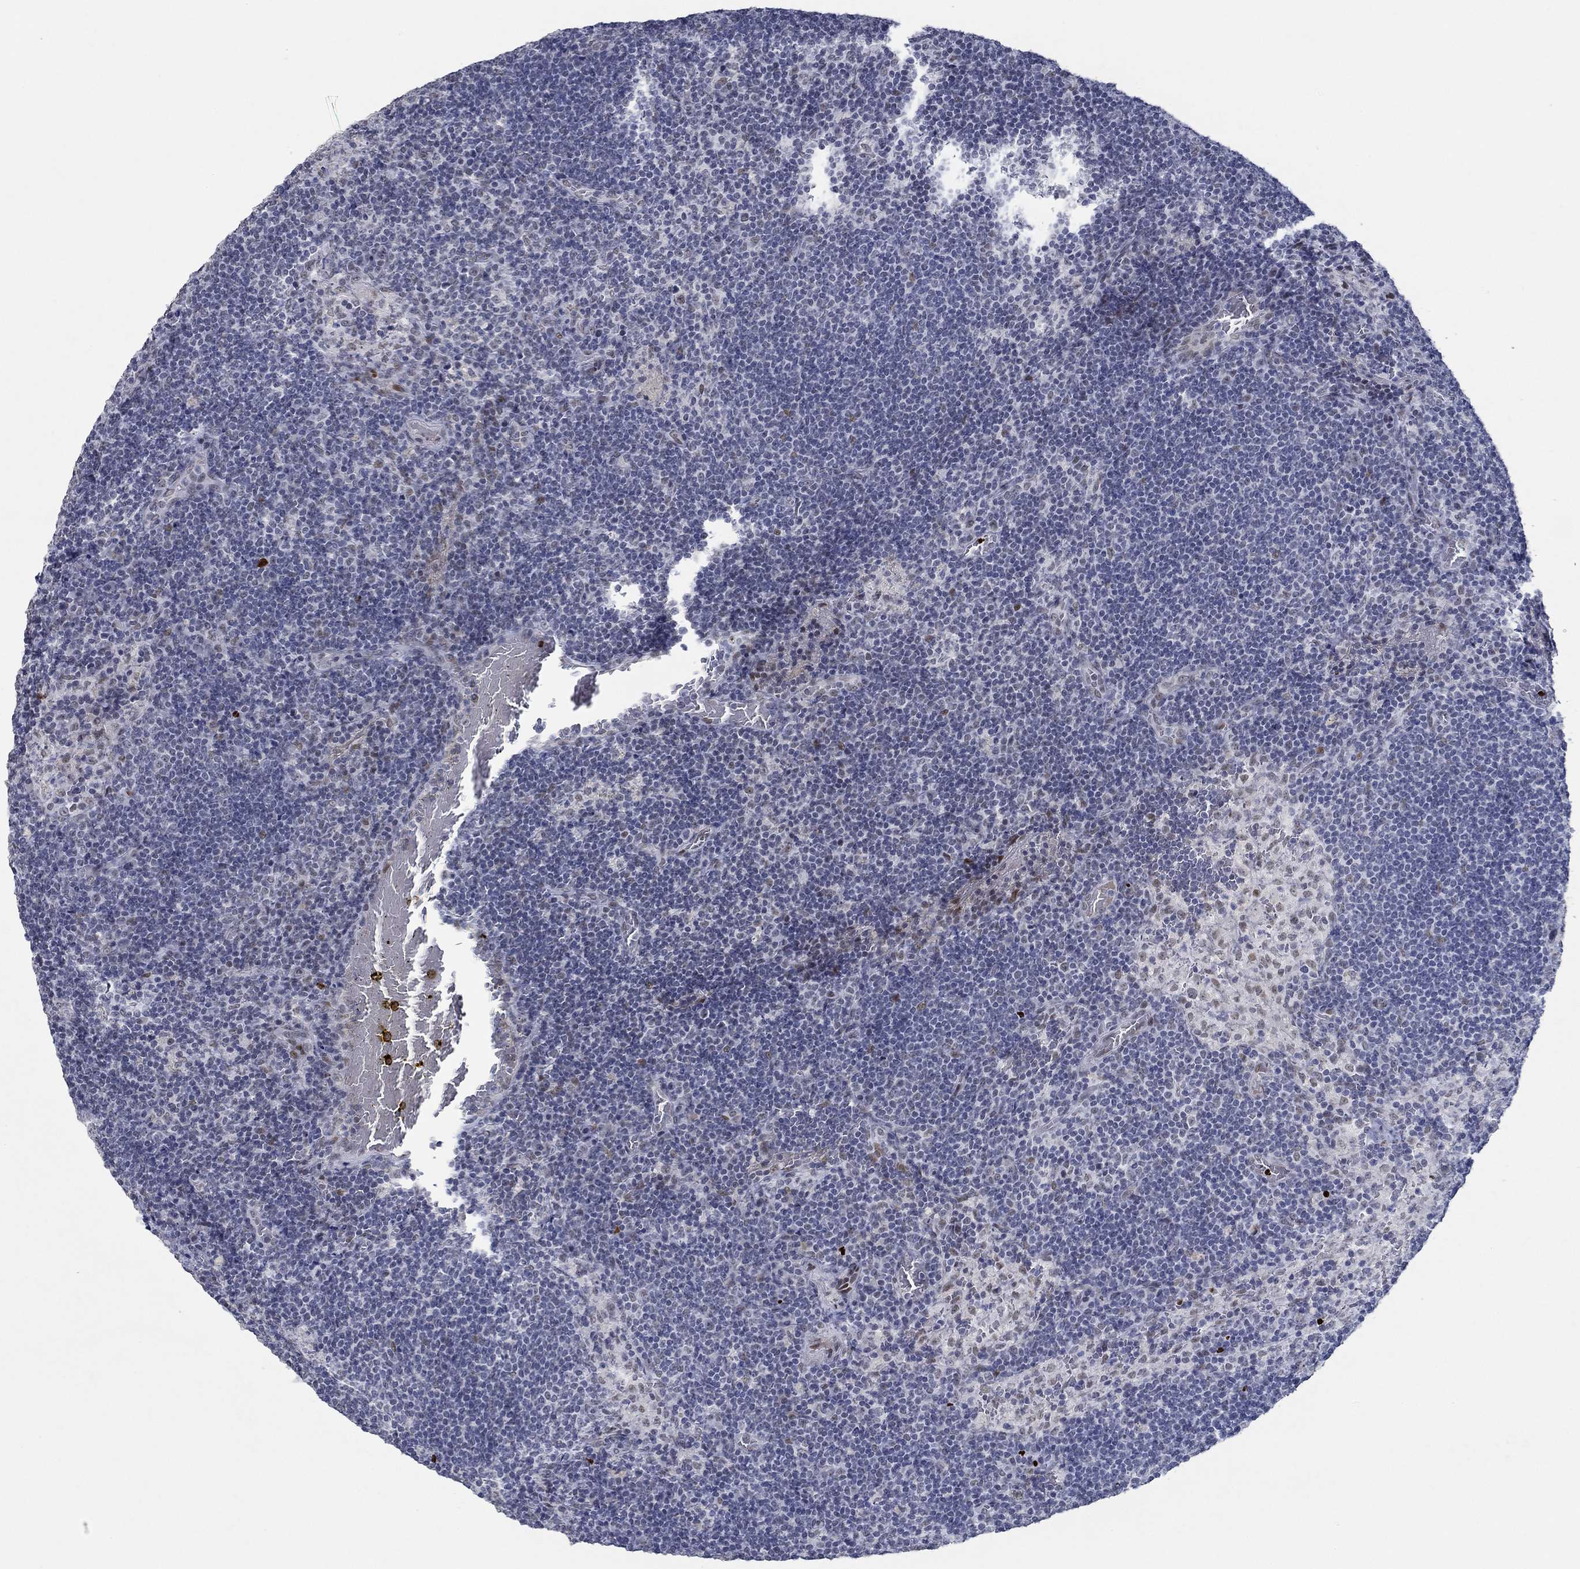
{"staining": {"intensity": "moderate", "quantity": "<25%", "location": "nuclear"}, "tissue": "lymph node", "cell_type": "Non-germinal center cells", "image_type": "normal", "snomed": [{"axis": "morphology", "description": "Normal tissue, NOS"}, {"axis": "topography", "description": "Lymph node"}], "caption": "IHC staining of unremarkable lymph node, which exhibits low levels of moderate nuclear staining in about <25% of non-germinal center cells indicating moderate nuclear protein expression. The staining was performed using DAB (3,3'-diaminobenzidine) (brown) for protein detection and nuclei were counterstained in hematoxylin (blue).", "gene": "GATA2", "patient": {"sex": "male", "age": 63}}